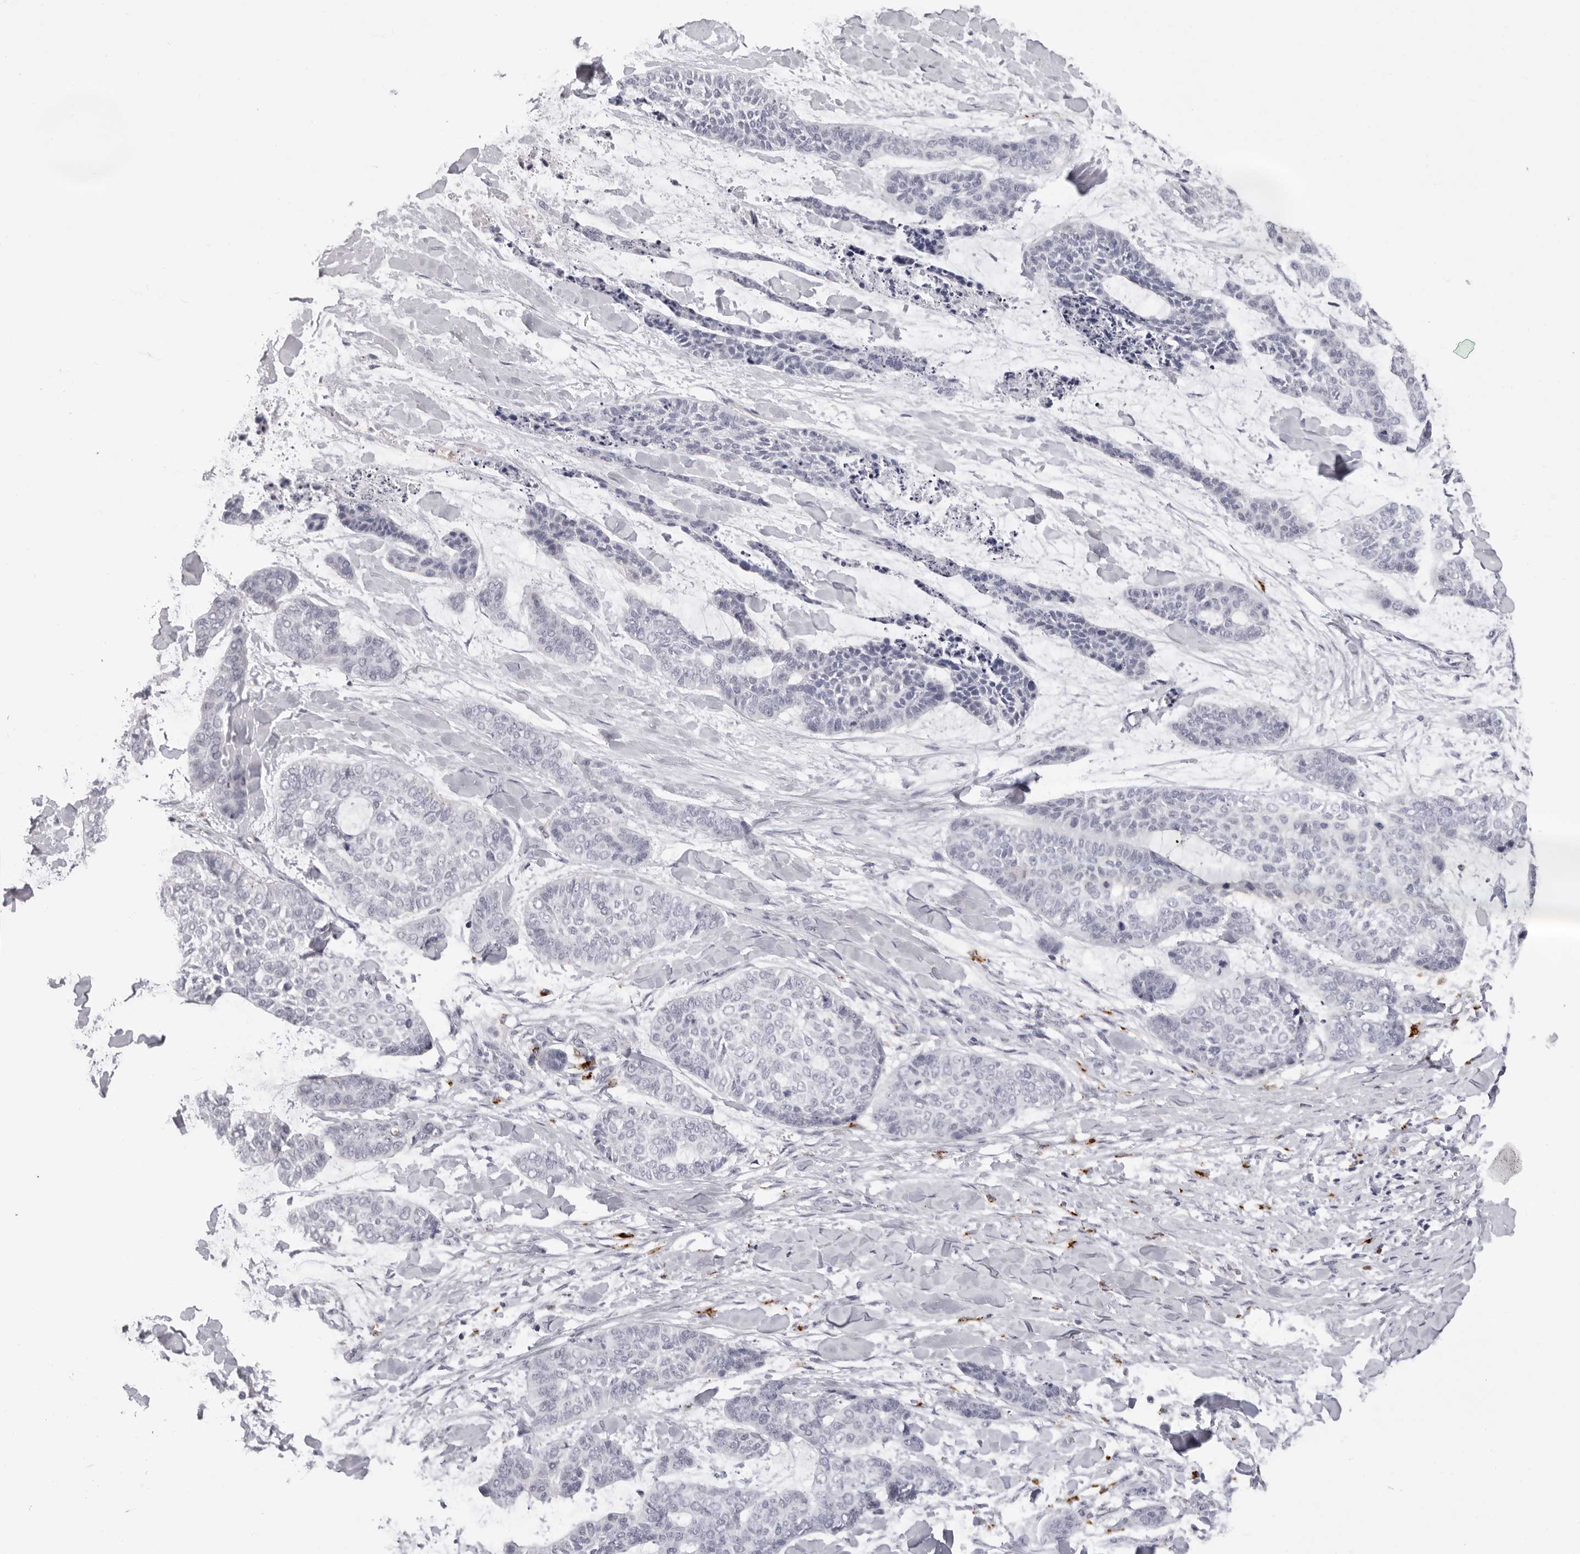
{"staining": {"intensity": "negative", "quantity": "none", "location": "none"}, "tissue": "skin cancer", "cell_type": "Tumor cells", "image_type": "cancer", "snomed": [{"axis": "morphology", "description": "Basal cell carcinoma"}, {"axis": "topography", "description": "Skin"}], "caption": "This photomicrograph is of skin cancer (basal cell carcinoma) stained with IHC to label a protein in brown with the nuclei are counter-stained blue. There is no staining in tumor cells.", "gene": "IL25", "patient": {"sex": "female", "age": 64}}